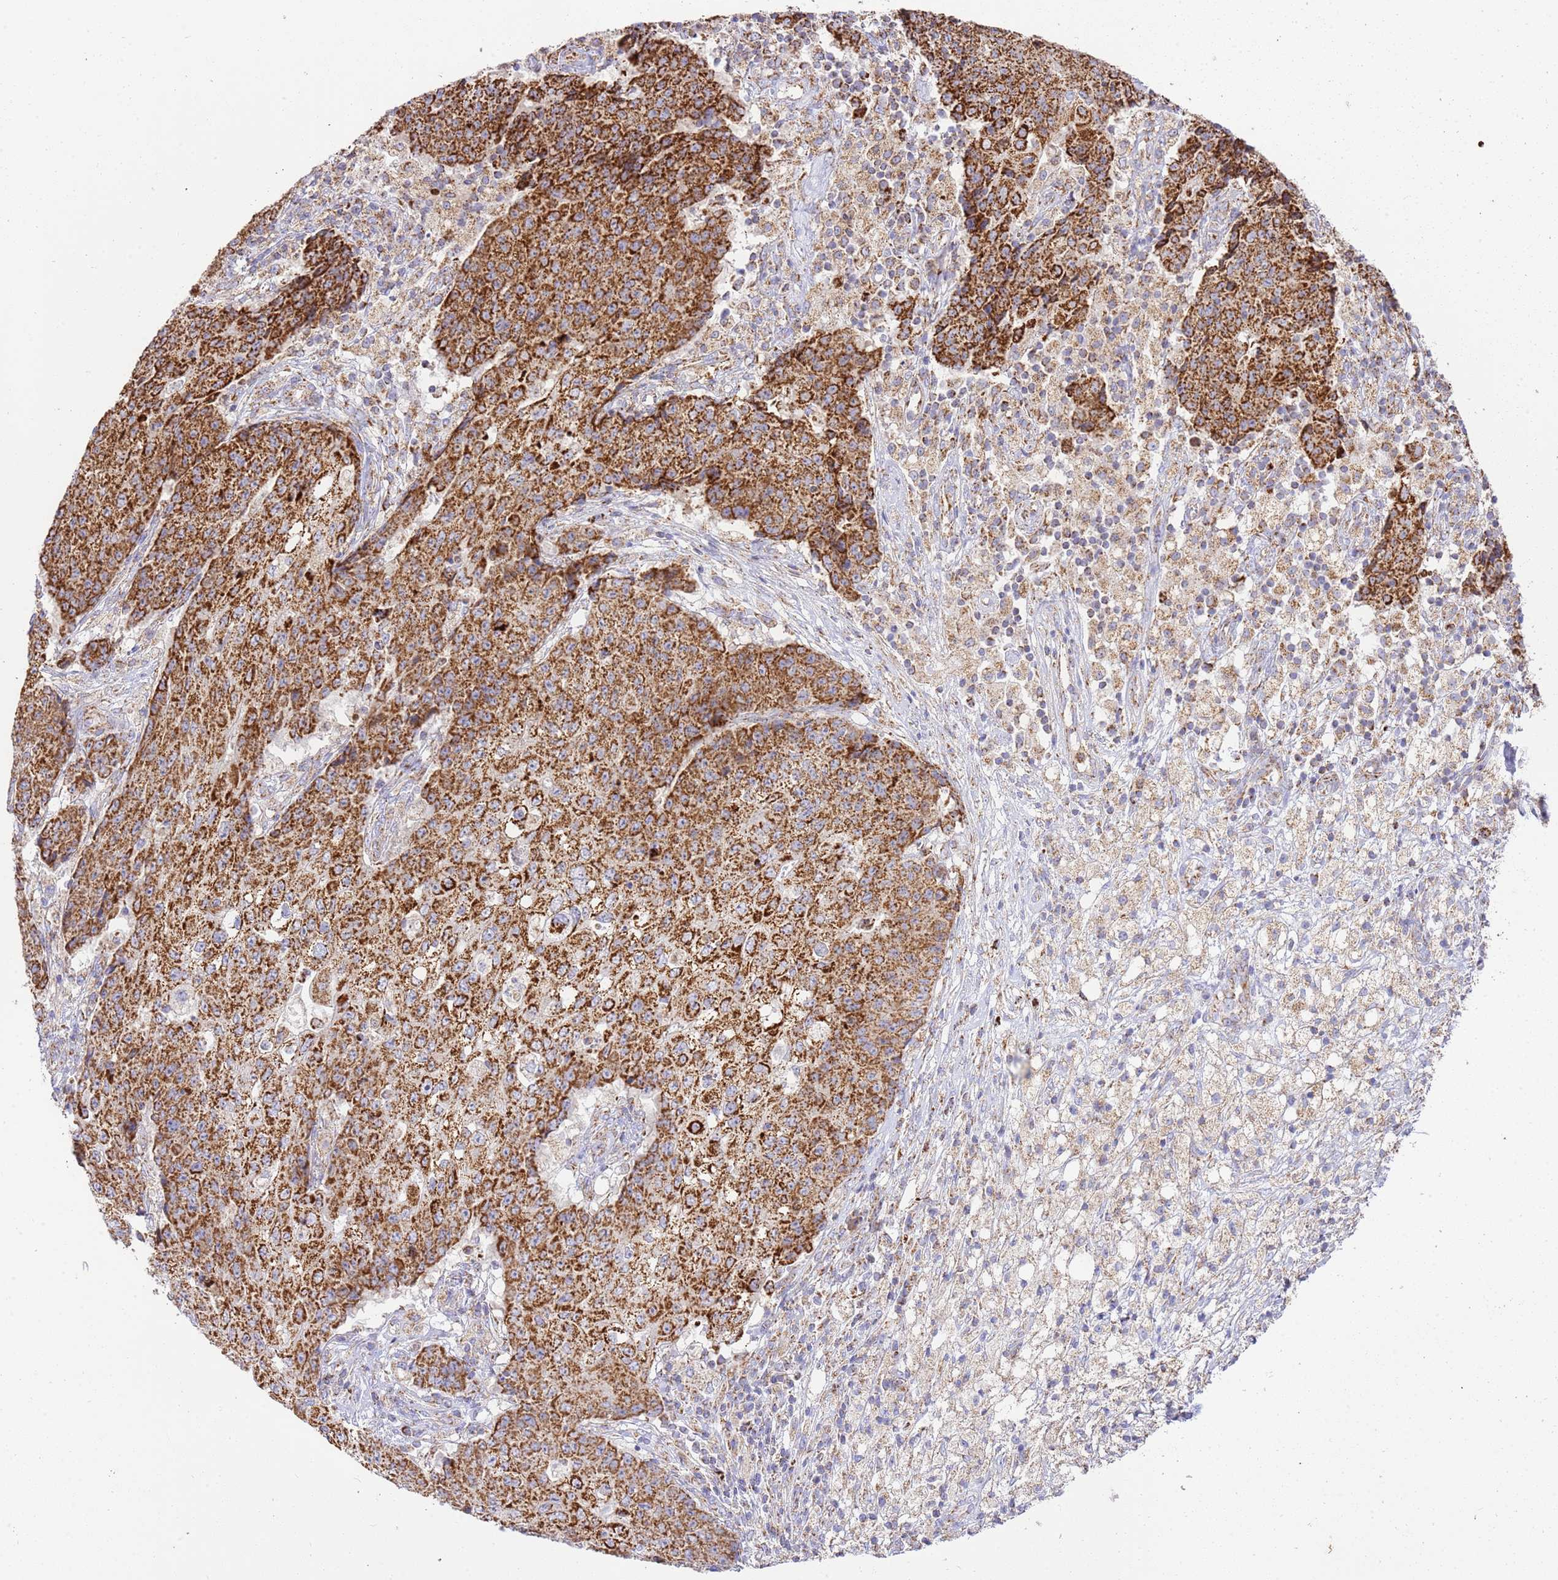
{"staining": {"intensity": "strong", "quantity": ">75%", "location": "cytoplasmic/membranous"}, "tissue": "ovarian cancer", "cell_type": "Tumor cells", "image_type": "cancer", "snomed": [{"axis": "morphology", "description": "Carcinoma, endometroid"}, {"axis": "topography", "description": "Ovary"}], "caption": "A brown stain labels strong cytoplasmic/membranous staining of a protein in human ovarian cancer tumor cells. The staining was performed using DAB to visualize the protein expression in brown, while the nuclei were stained in blue with hematoxylin (Magnification: 20x).", "gene": "ZBTB39", "patient": {"sex": "female", "age": 42}}